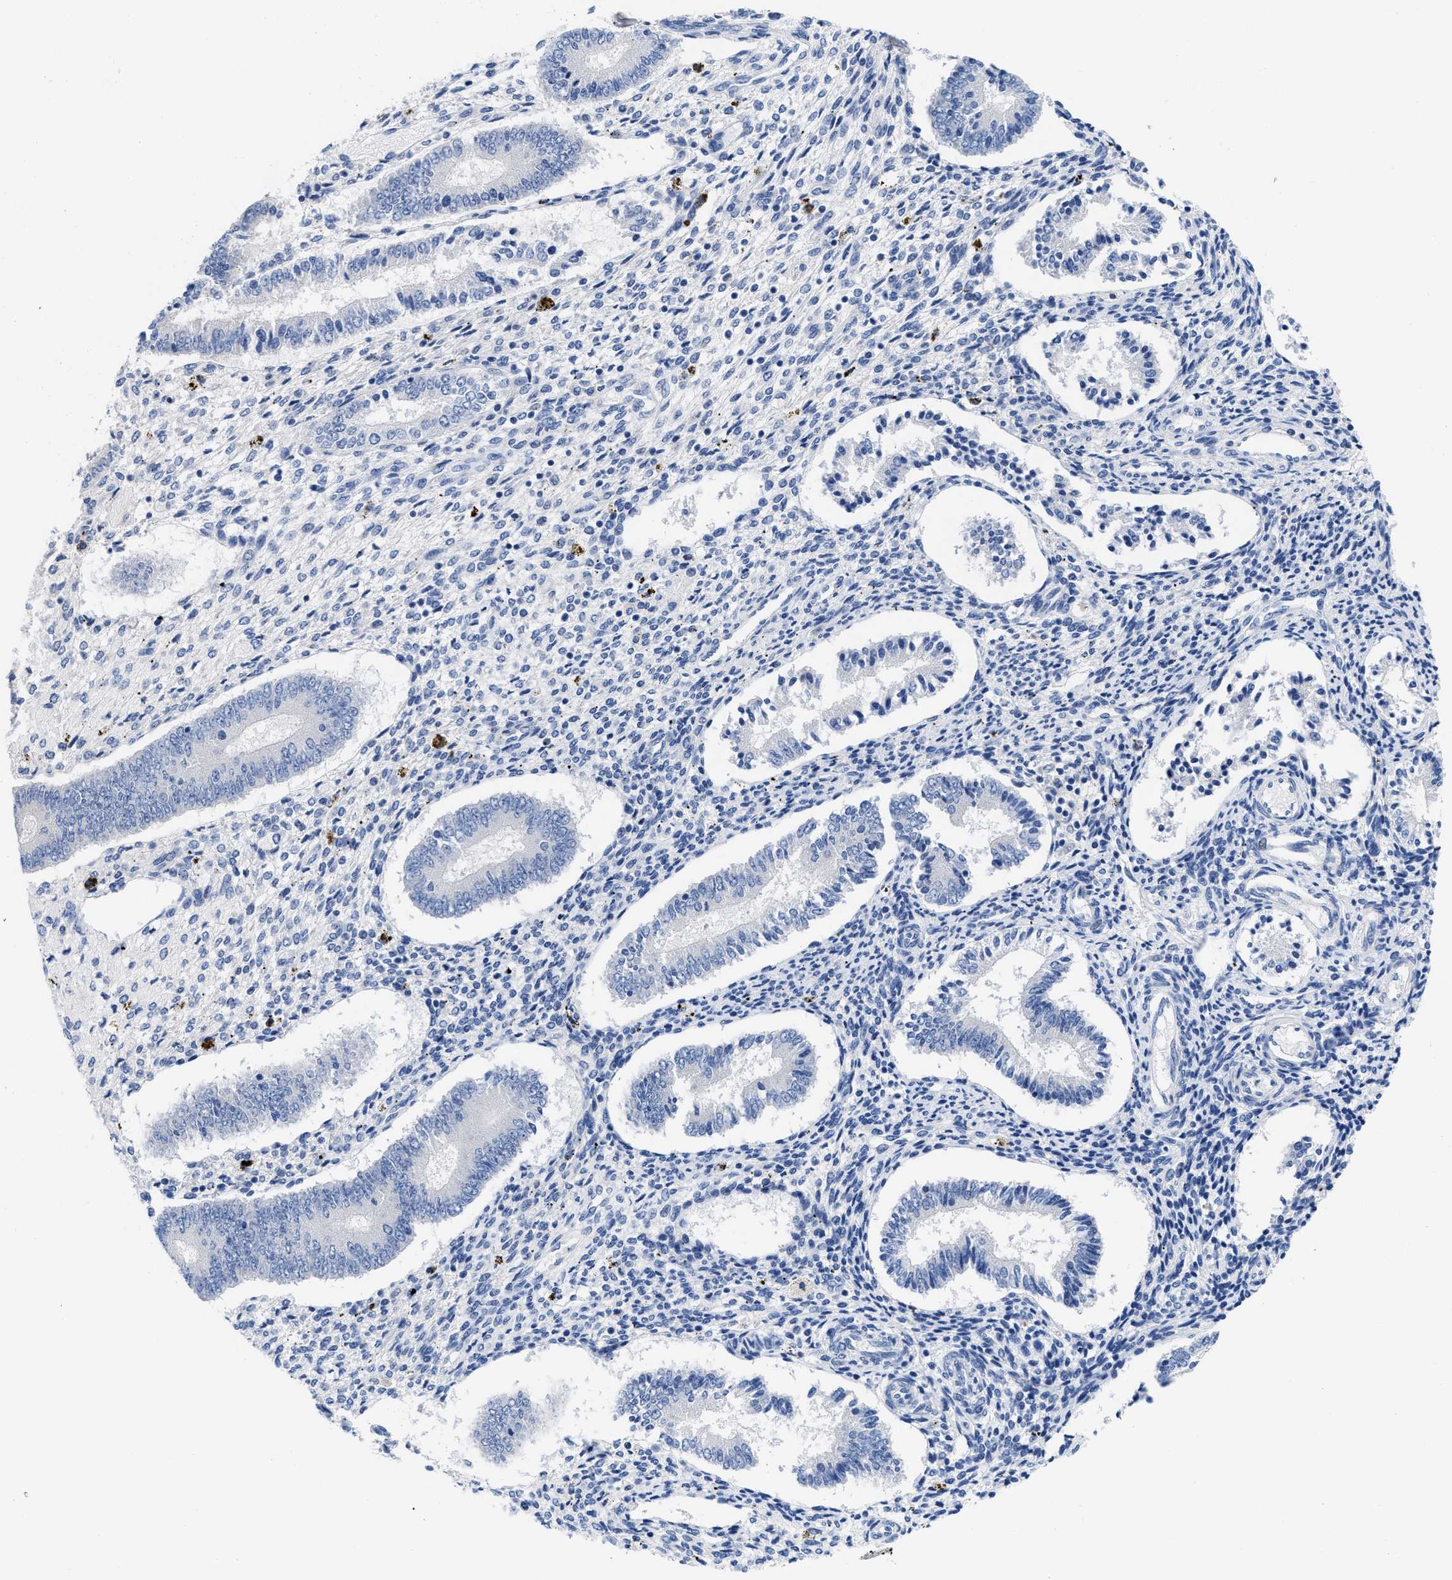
{"staining": {"intensity": "negative", "quantity": "none", "location": "none"}, "tissue": "endometrium", "cell_type": "Cells in endometrial stroma", "image_type": "normal", "snomed": [{"axis": "morphology", "description": "Normal tissue, NOS"}, {"axis": "topography", "description": "Endometrium"}], "caption": "Immunohistochemistry (IHC) histopathology image of normal endometrium: endometrium stained with DAB (3,3'-diaminobenzidine) demonstrates no significant protein staining in cells in endometrial stroma.", "gene": "PYY", "patient": {"sex": "female", "age": 42}}